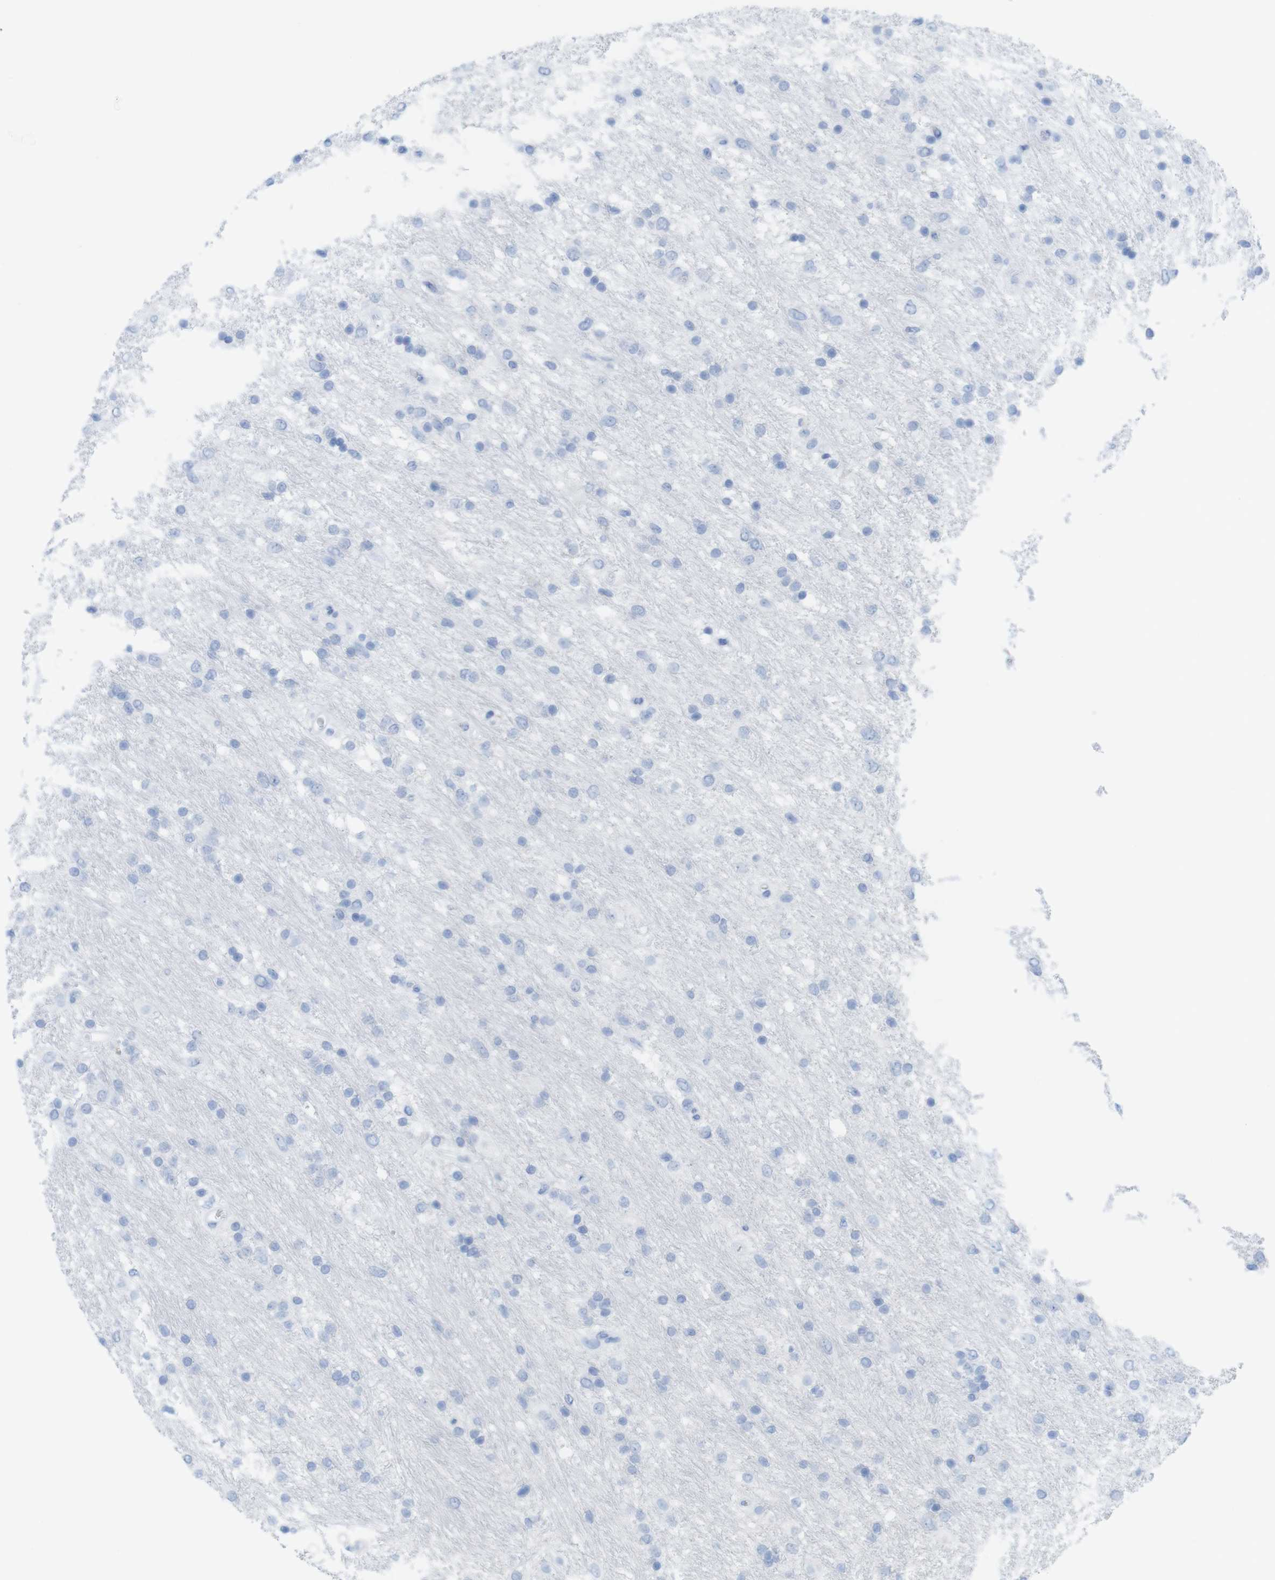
{"staining": {"intensity": "negative", "quantity": "none", "location": "none"}, "tissue": "glioma", "cell_type": "Tumor cells", "image_type": "cancer", "snomed": [{"axis": "morphology", "description": "Glioma, malignant, Low grade"}, {"axis": "topography", "description": "Brain"}], "caption": "Tumor cells are negative for brown protein staining in glioma.", "gene": "MYH7", "patient": {"sex": "male", "age": 77}}